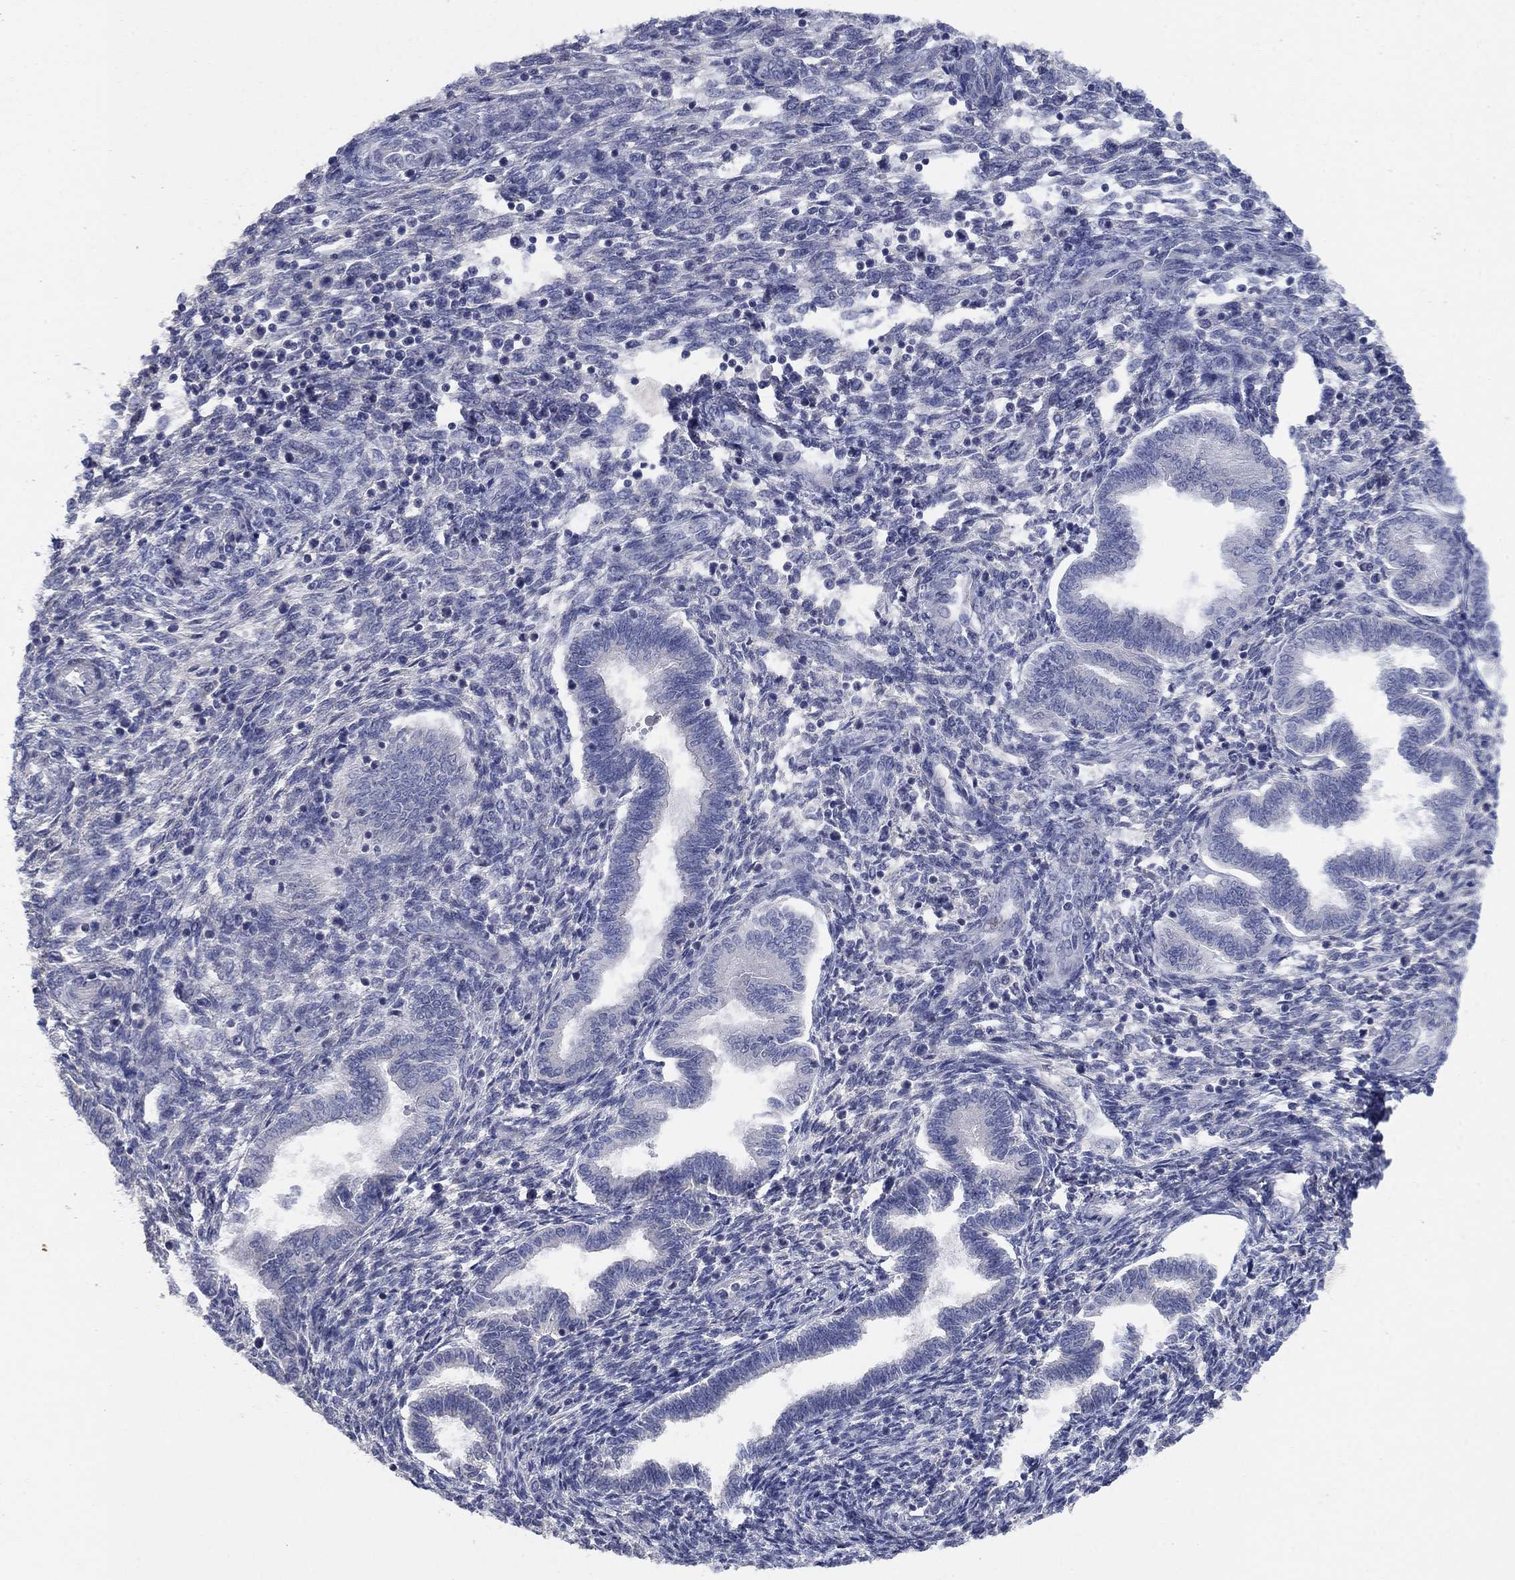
{"staining": {"intensity": "negative", "quantity": "none", "location": "none"}, "tissue": "endometrium", "cell_type": "Cells in endometrial stroma", "image_type": "normal", "snomed": [{"axis": "morphology", "description": "Normal tissue, NOS"}, {"axis": "topography", "description": "Endometrium"}], "caption": "Immunohistochemistry of unremarkable endometrium demonstrates no staining in cells in endometrial stroma. The staining was performed using DAB to visualize the protein expression in brown, while the nuclei were stained in blue with hematoxylin (Magnification: 20x).", "gene": "TMEM249", "patient": {"sex": "female", "age": 42}}